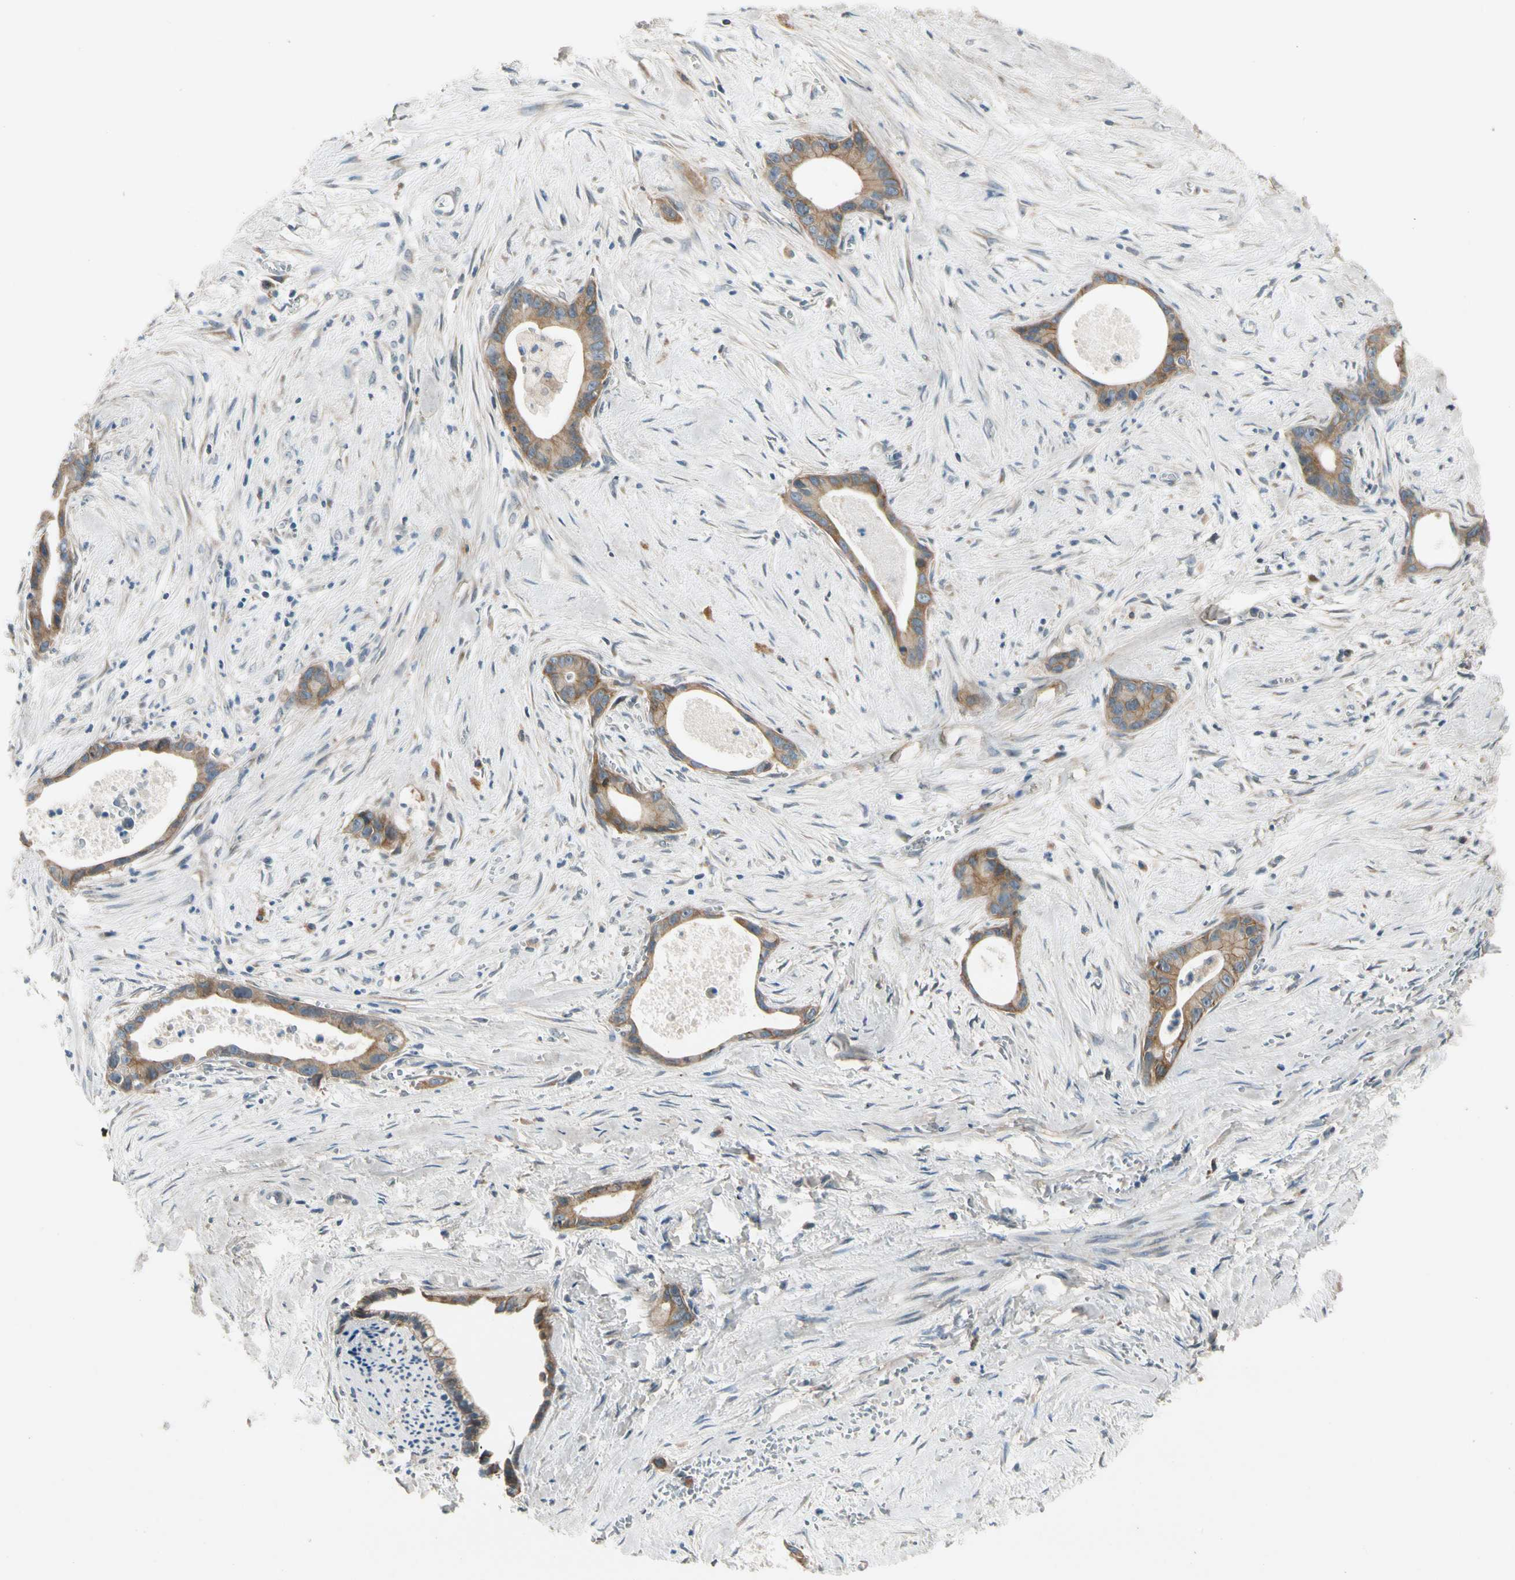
{"staining": {"intensity": "moderate", "quantity": ">75%", "location": "cytoplasmic/membranous"}, "tissue": "liver cancer", "cell_type": "Tumor cells", "image_type": "cancer", "snomed": [{"axis": "morphology", "description": "Cholangiocarcinoma"}, {"axis": "topography", "description": "Liver"}], "caption": "IHC image of neoplastic tissue: liver cholangiocarcinoma stained using immunohistochemistry (IHC) reveals medium levels of moderate protein expression localized specifically in the cytoplasmic/membranous of tumor cells, appearing as a cytoplasmic/membranous brown color.", "gene": "MST1R", "patient": {"sex": "female", "age": 55}}